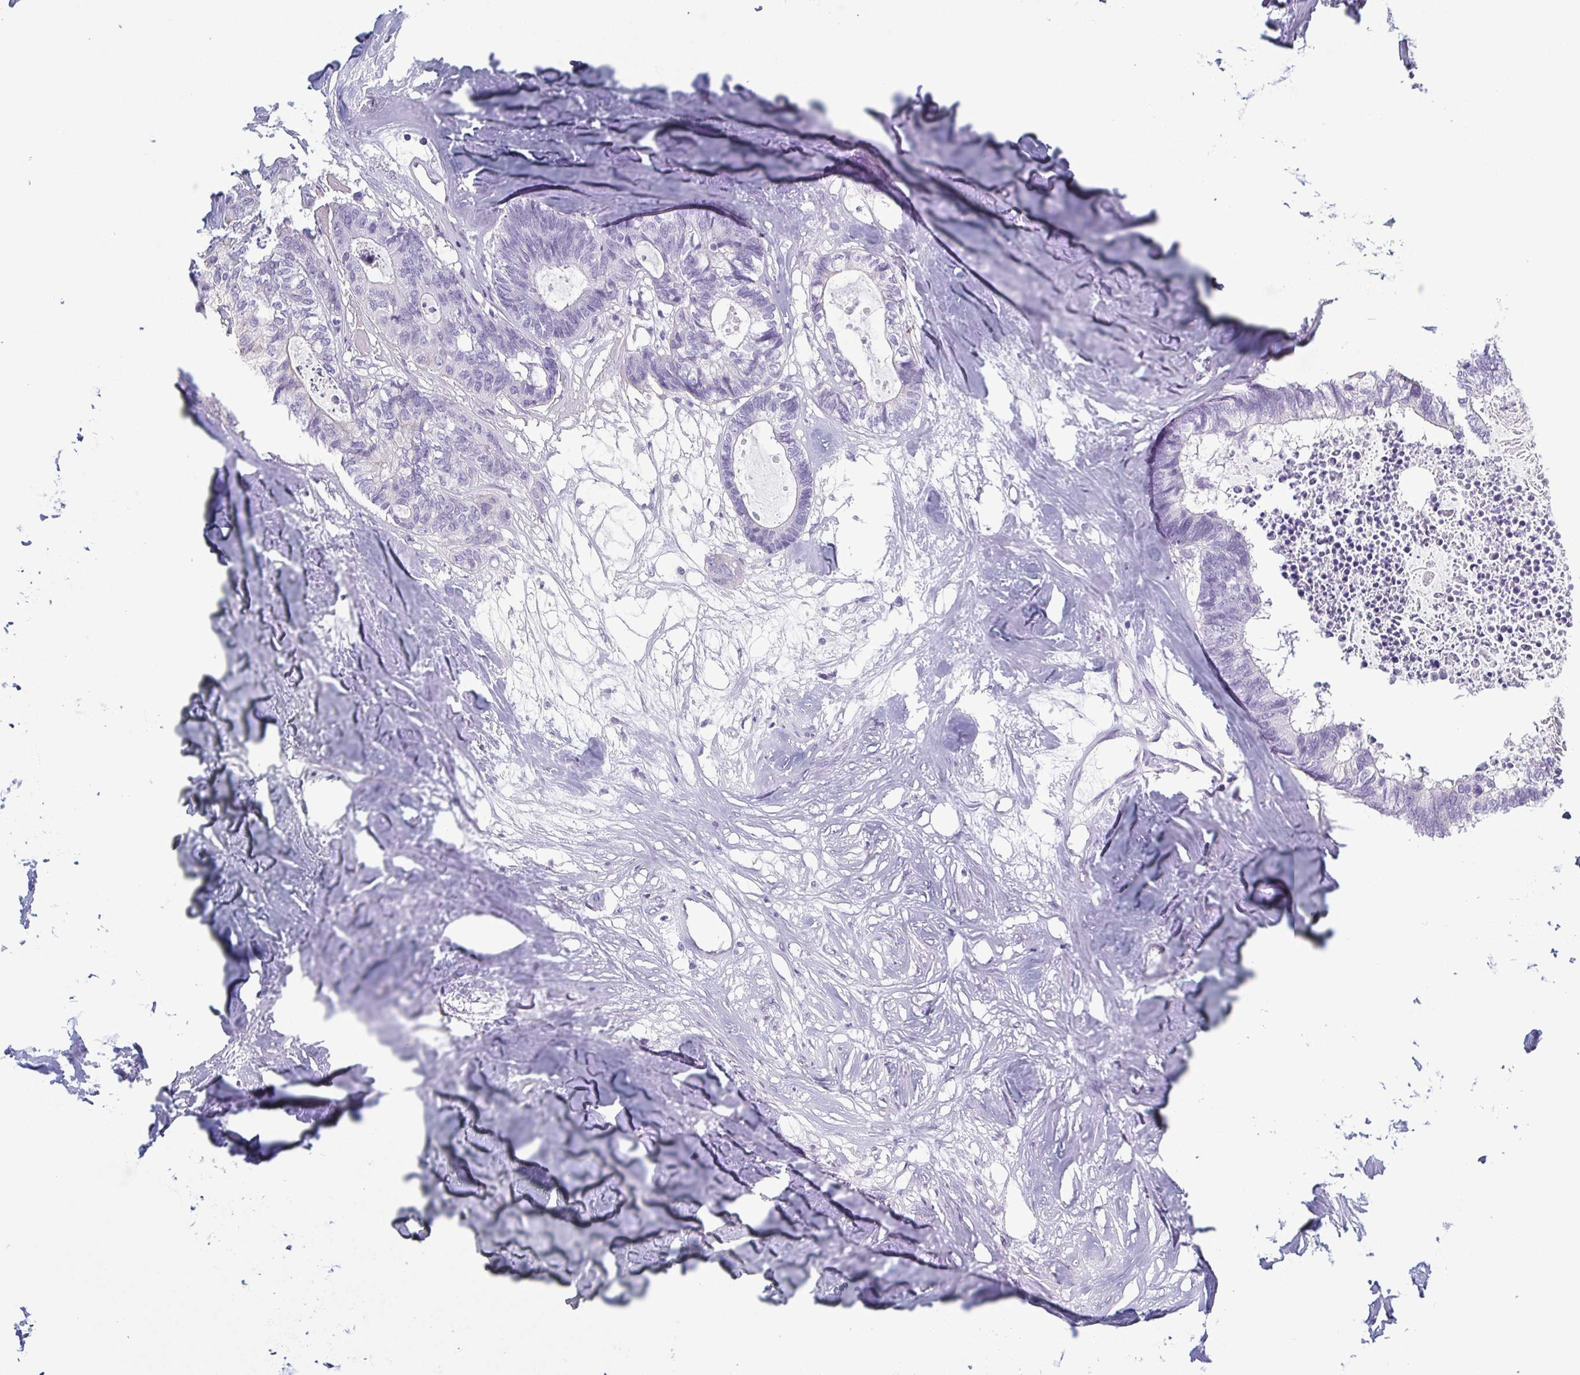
{"staining": {"intensity": "negative", "quantity": "none", "location": "none"}, "tissue": "colorectal cancer", "cell_type": "Tumor cells", "image_type": "cancer", "snomed": [{"axis": "morphology", "description": "Adenocarcinoma, NOS"}, {"axis": "topography", "description": "Colon"}, {"axis": "topography", "description": "Rectum"}], "caption": "The micrograph demonstrates no staining of tumor cells in adenocarcinoma (colorectal).", "gene": "KRT10", "patient": {"sex": "male", "age": 57}}